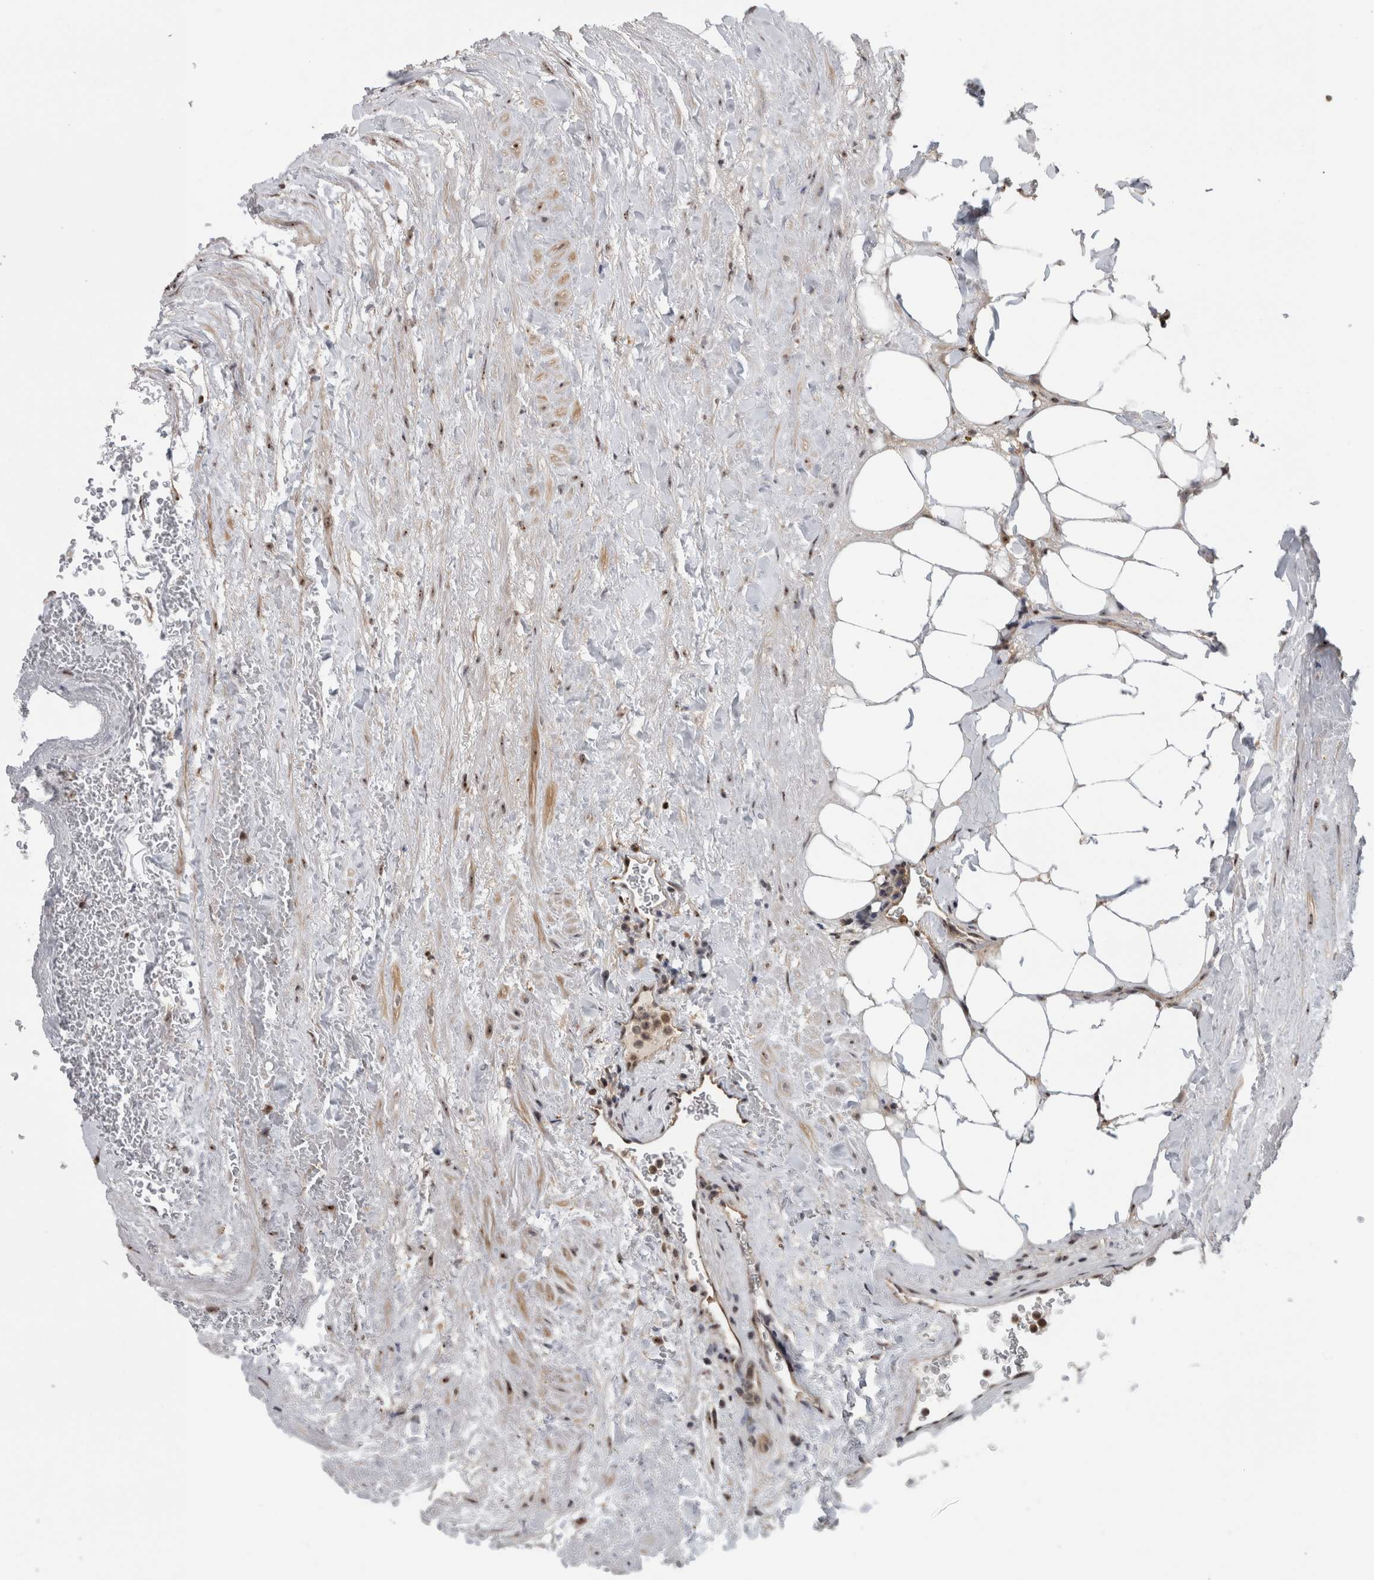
{"staining": {"intensity": "weak", "quantity": "<25%", "location": "nuclear"}, "tissue": "renal cancer", "cell_type": "Tumor cells", "image_type": "cancer", "snomed": [{"axis": "morphology", "description": "Adenocarcinoma, NOS"}, {"axis": "topography", "description": "Kidney"}], "caption": "Tumor cells show no significant expression in renal adenocarcinoma.", "gene": "TDRD7", "patient": {"sex": "female", "age": 69}}